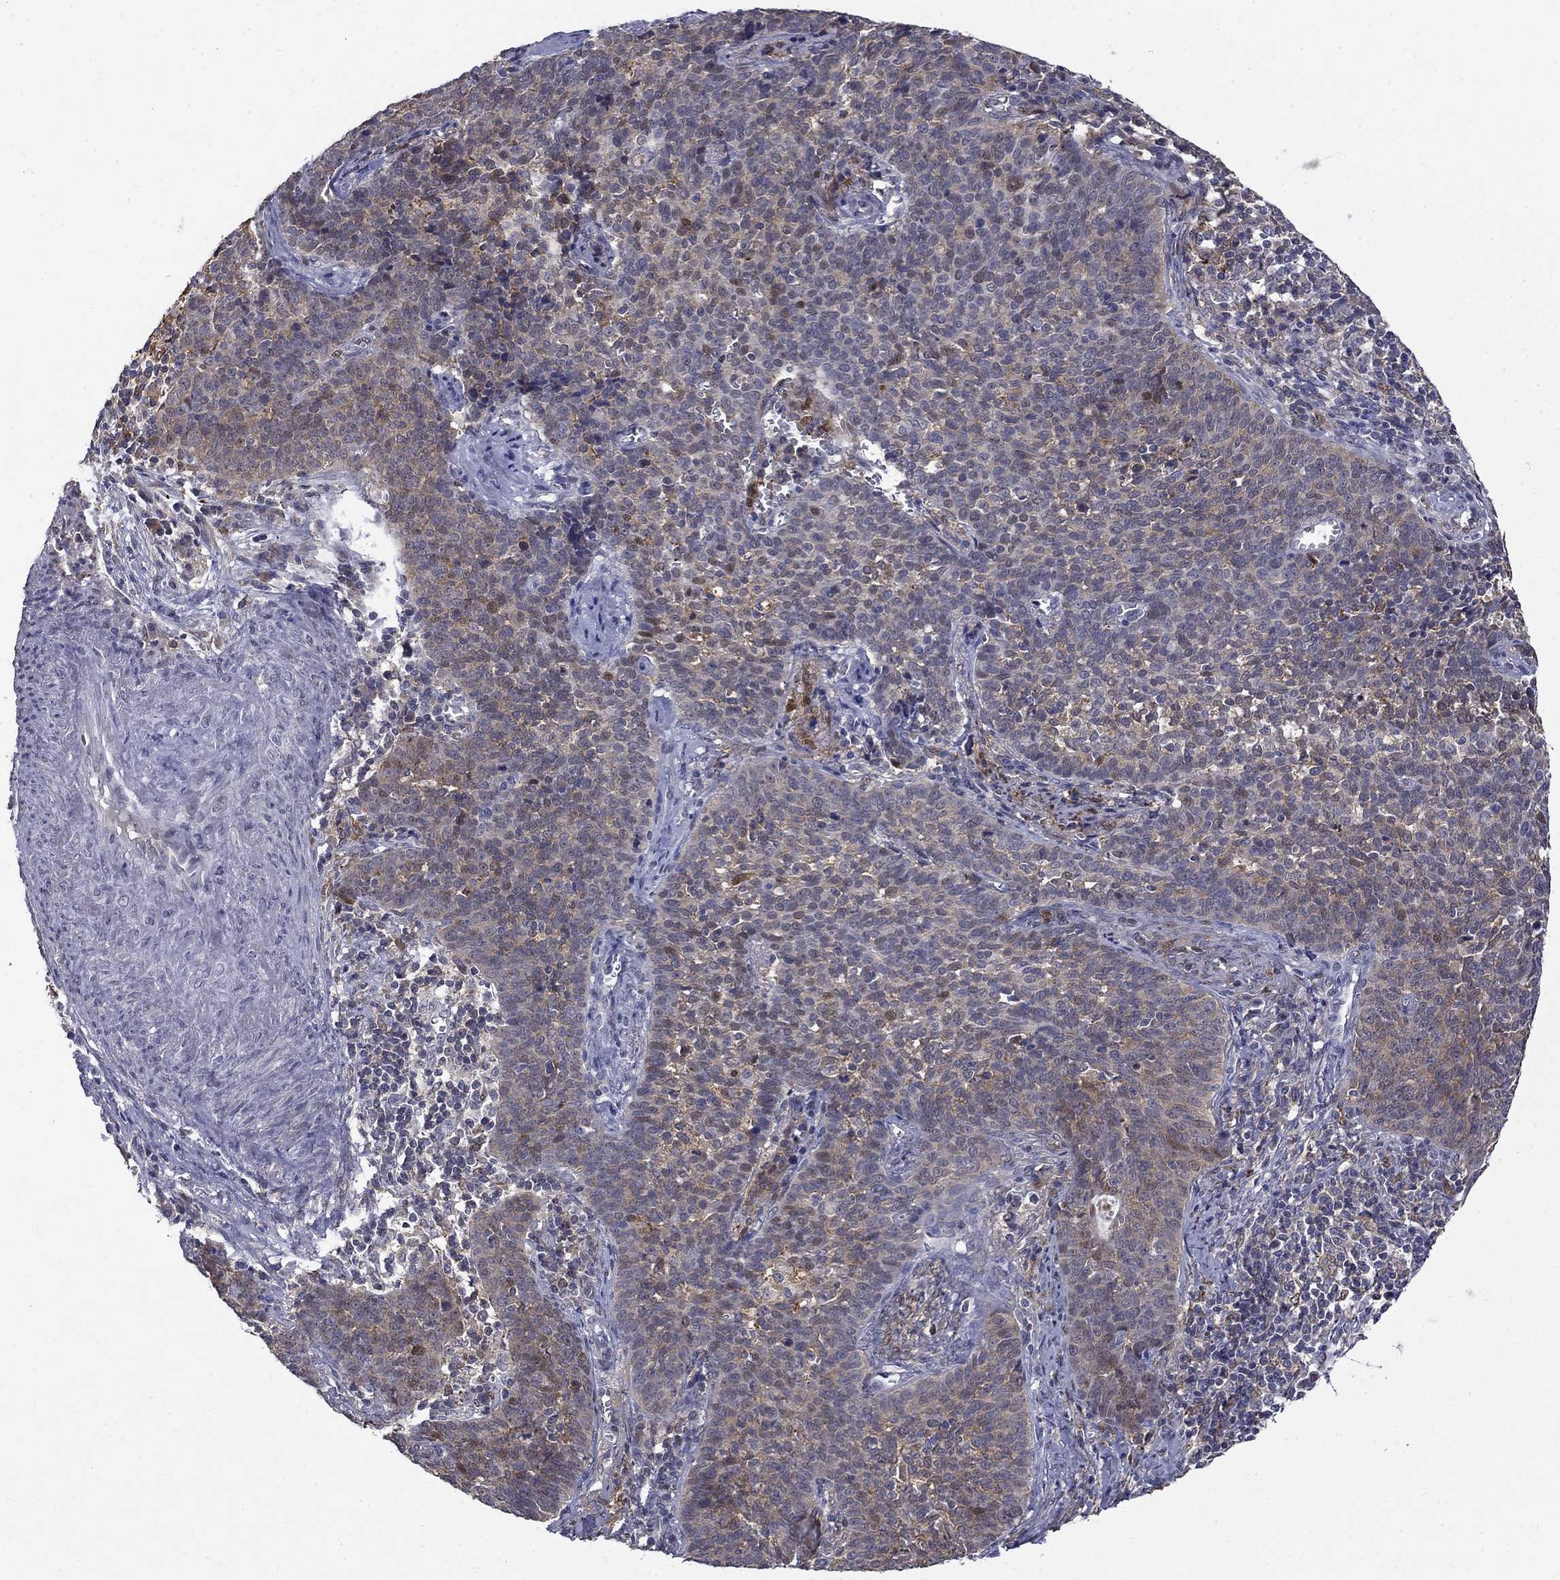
{"staining": {"intensity": "moderate", "quantity": "<25%", "location": "cytoplasmic/membranous,nuclear"}, "tissue": "cervical cancer", "cell_type": "Tumor cells", "image_type": "cancer", "snomed": [{"axis": "morphology", "description": "Squamous cell carcinoma, NOS"}, {"axis": "topography", "description": "Cervix"}], "caption": "Immunohistochemical staining of human squamous cell carcinoma (cervical) shows moderate cytoplasmic/membranous and nuclear protein positivity in about <25% of tumor cells. The protein of interest is stained brown, and the nuclei are stained in blue (DAB (3,3'-diaminobenzidine) IHC with brightfield microscopy, high magnification).", "gene": "PCBP3", "patient": {"sex": "female", "age": 39}}